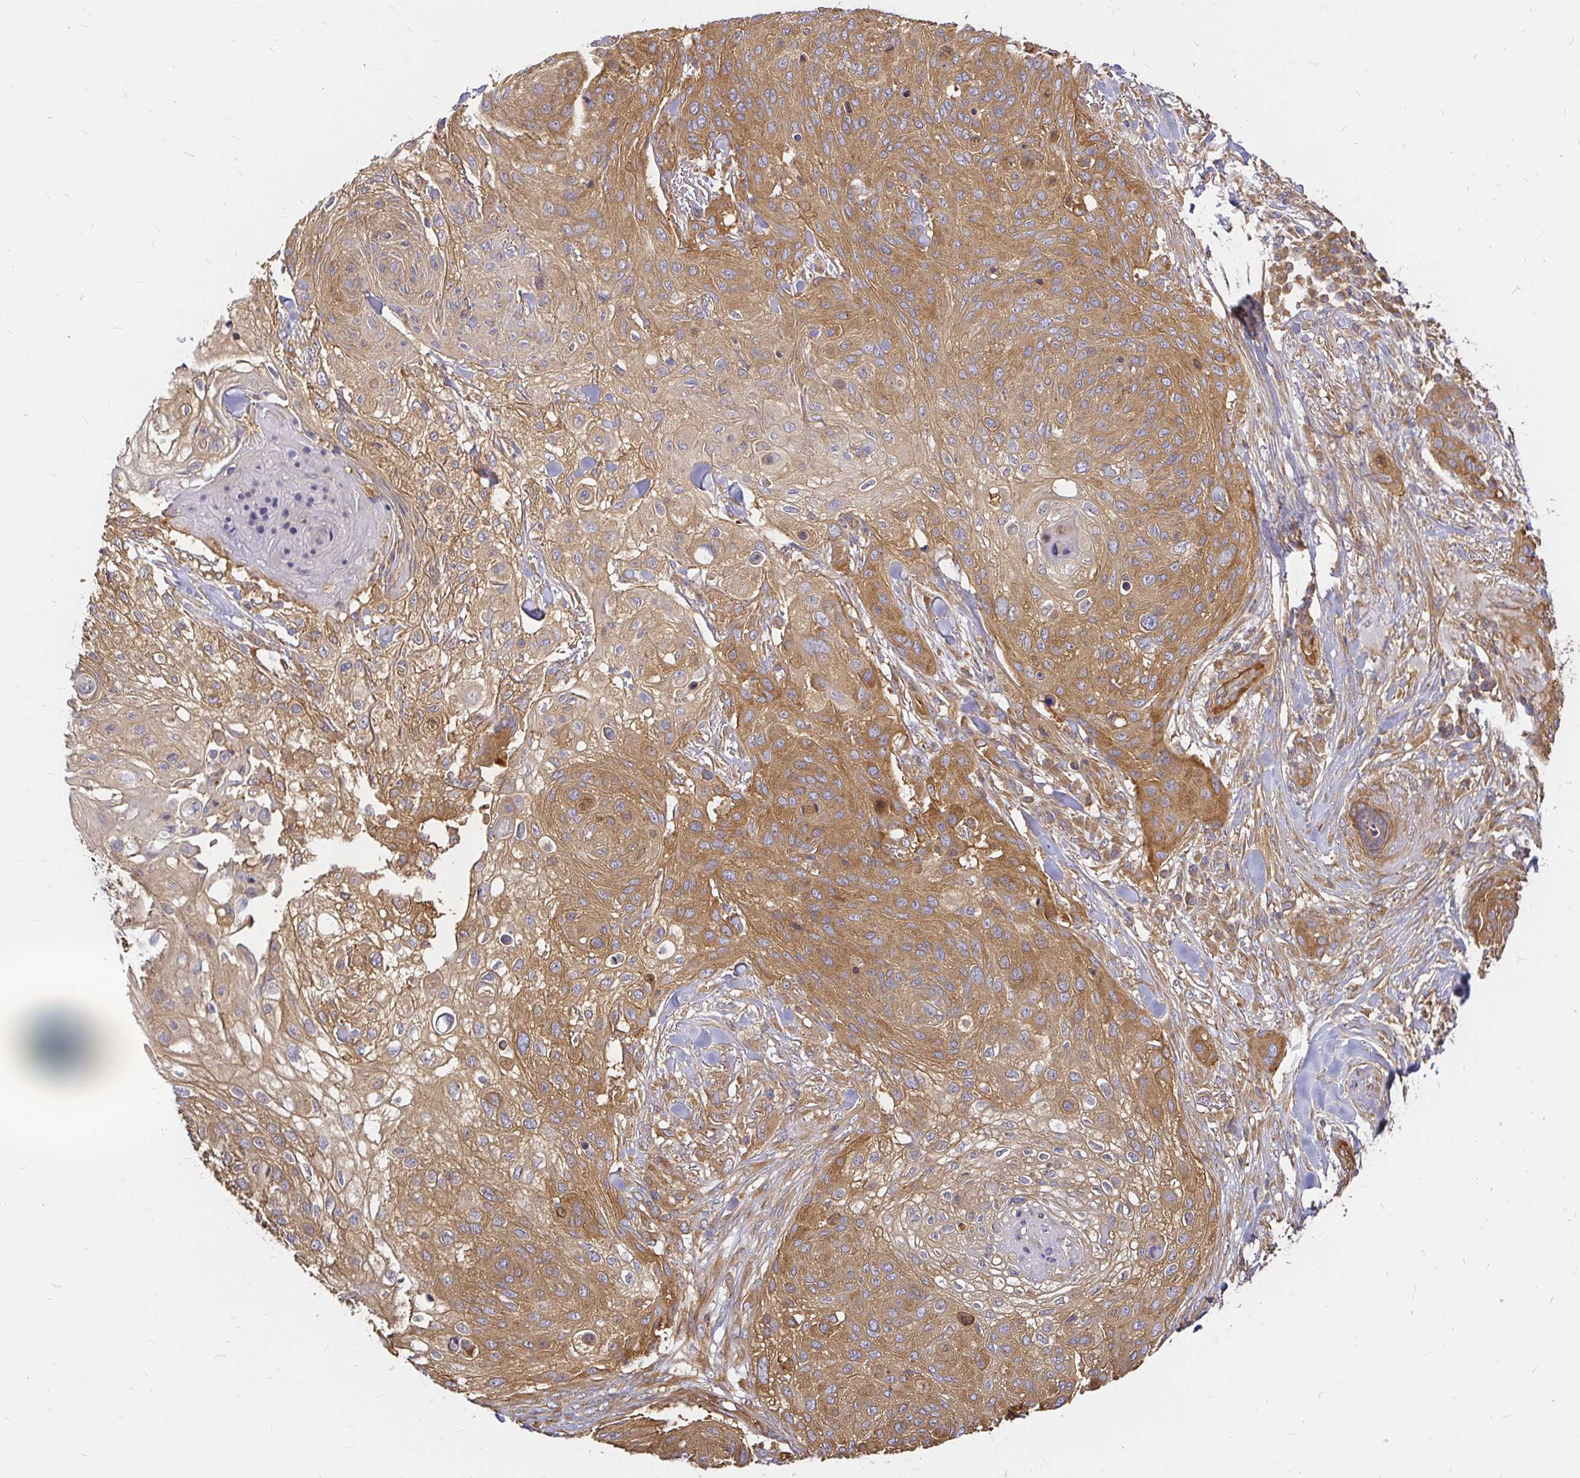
{"staining": {"intensity": "moderate", "quantity": ">75%", "location": "cytoplasmic/membranous"}, "tissue": "skin cancer", "cell_type": "Tumor cells", "image_type": "cancer", "snomed": [{"axis": "morphology", "description": "Squamous cell carcinoma, NOS"}, {"axis": "topography", "description": "Skin"}], "caption": "Protein analysis of squamous cell carcinoma (skin) tissue demonstrates moderate cytoplasmic/membranous expression in about >75% of tumor cells. Immunohistochemistry (ihc) stains the protein of interest in brown and the nuclei are stained blue.", "gene": "KIF5B", "patient": {"sex": "female", "age": 87}}